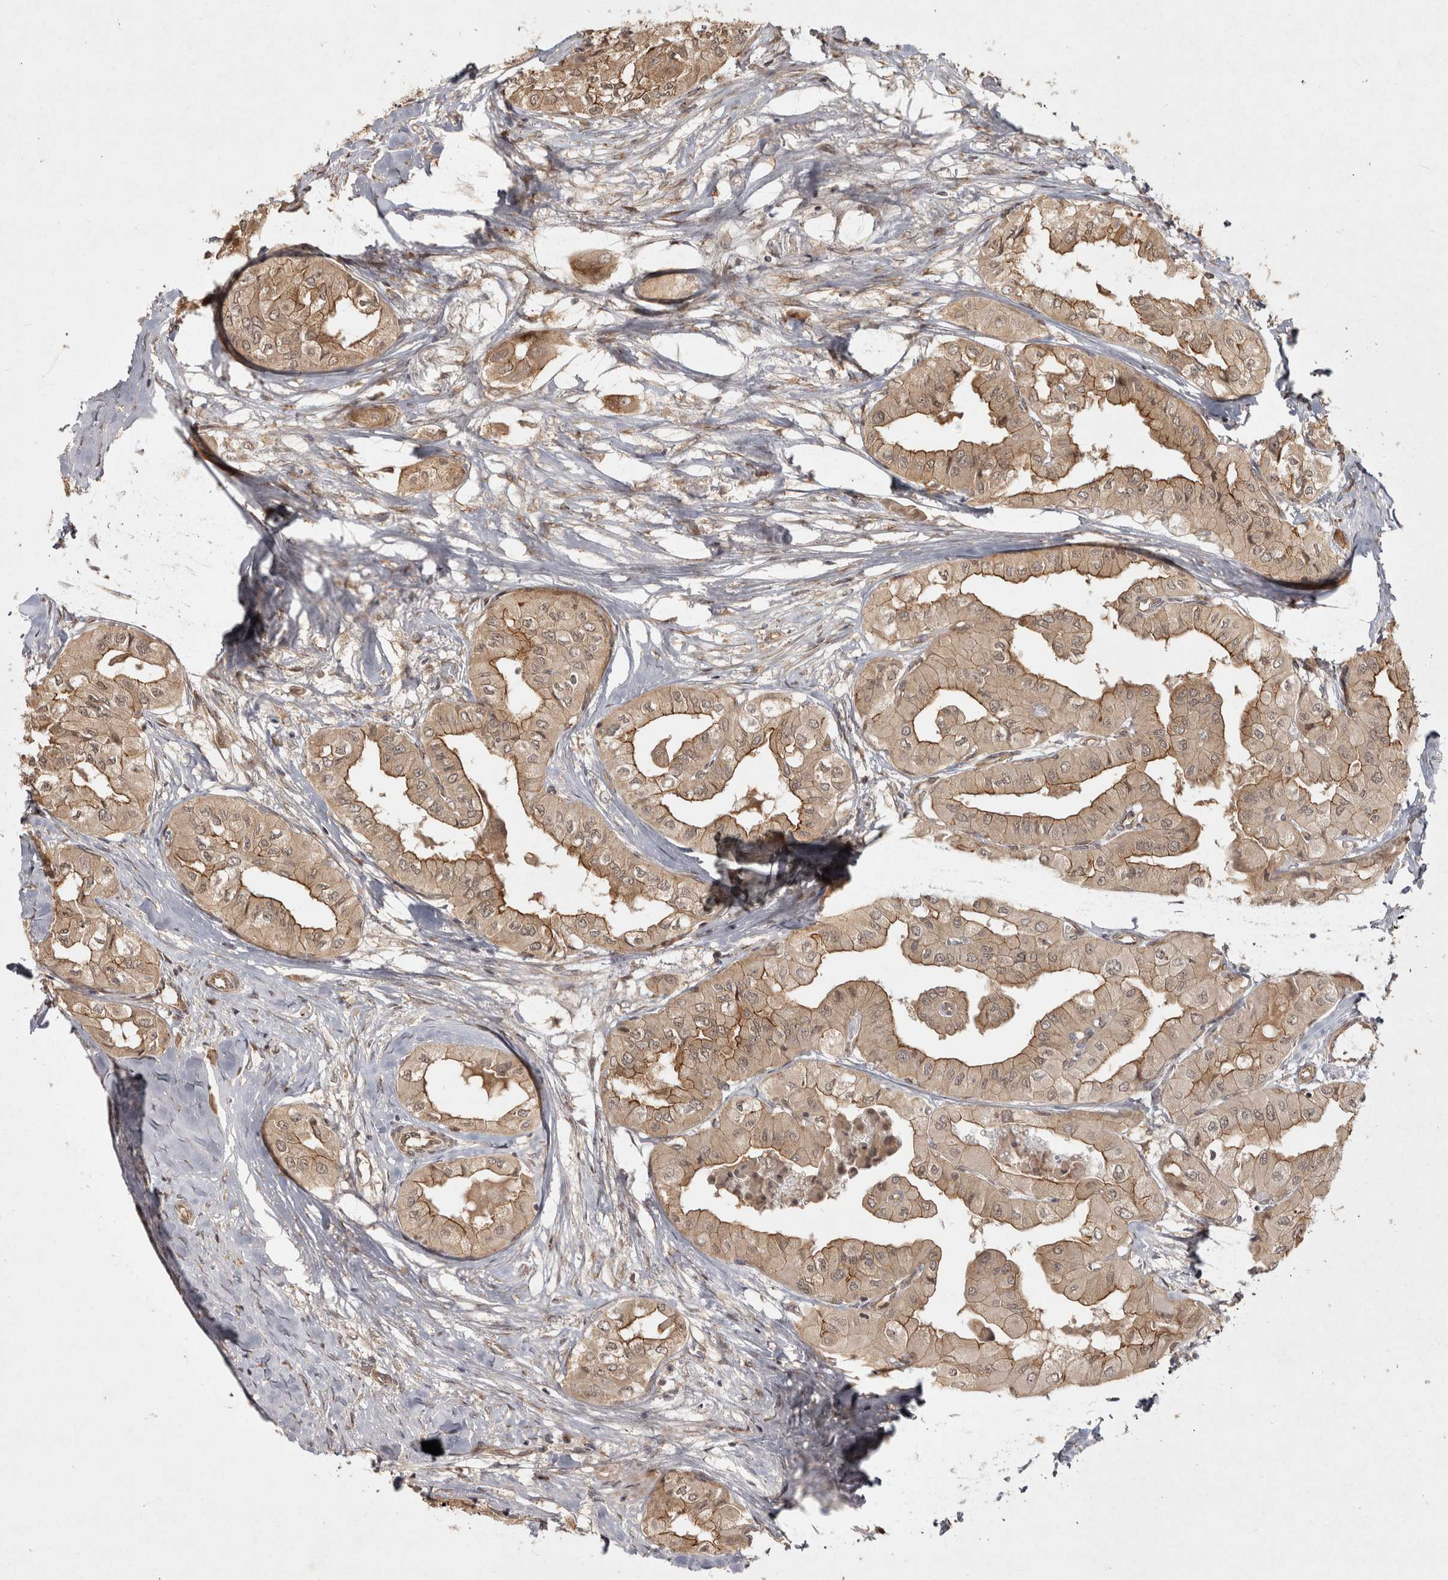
{"staining": {"intensity": "moderate", "quantity": "25%-75%", "location": "cytoplasmic/membranous"}, "tissue": "thyroid cancer", "cell_type": "Tumor cells", "image_type": "cancer", "snomed": [{"axis": "morphology", "description": "Papillary adenocarcinoma, NOS"}, {"axis": "topography", "description": "Thyroid gland"}], "caption": "Human papillary adenocarcinoma (thyroid) stained with a brown dye exhibits moderate cytoplasmic/membranous positive staining in approximately 25%-75% of tumor cells.", "gene": "CAMSAP2", "patient": {"sex": "female", "age": 59}}